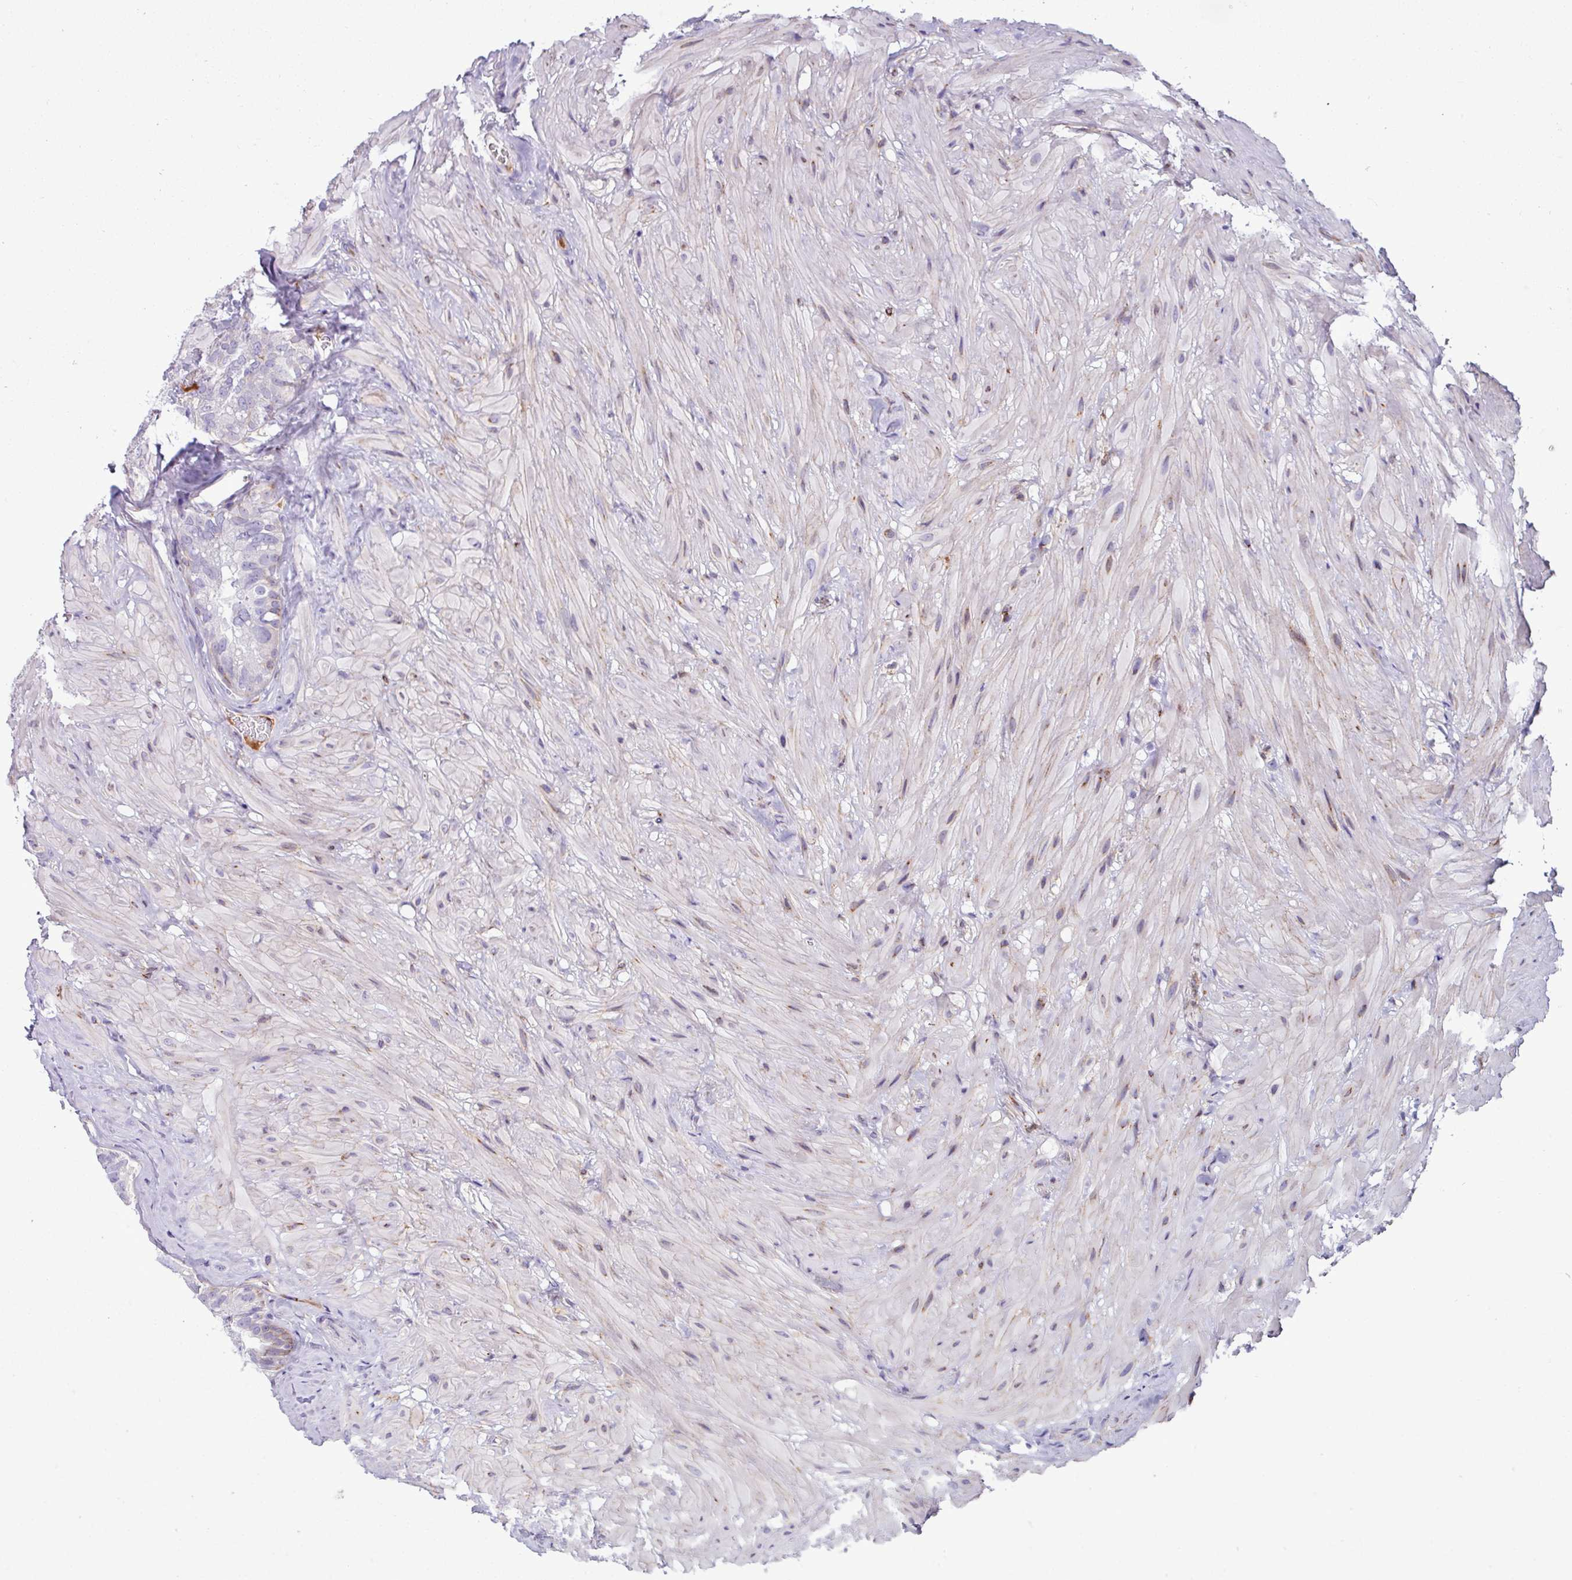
{"staining": {"intensity": "negative", "quantity": "none", "location": "none"}, "tissue": "seminal vesicle", "cell_type": "Glandular cells", "image_type": "normal", "snomed": [{"axis": "morphology", "description": "Normal tissue, NOS"}, {"axis": "topography", "description": "Seminal veicle"}], "caption": "The micrograph exhibits no staining of glandular cells in normal seminal vesicle.", "gene": "PPP1R35", "patient": {"sex": "male", "age": 60}}